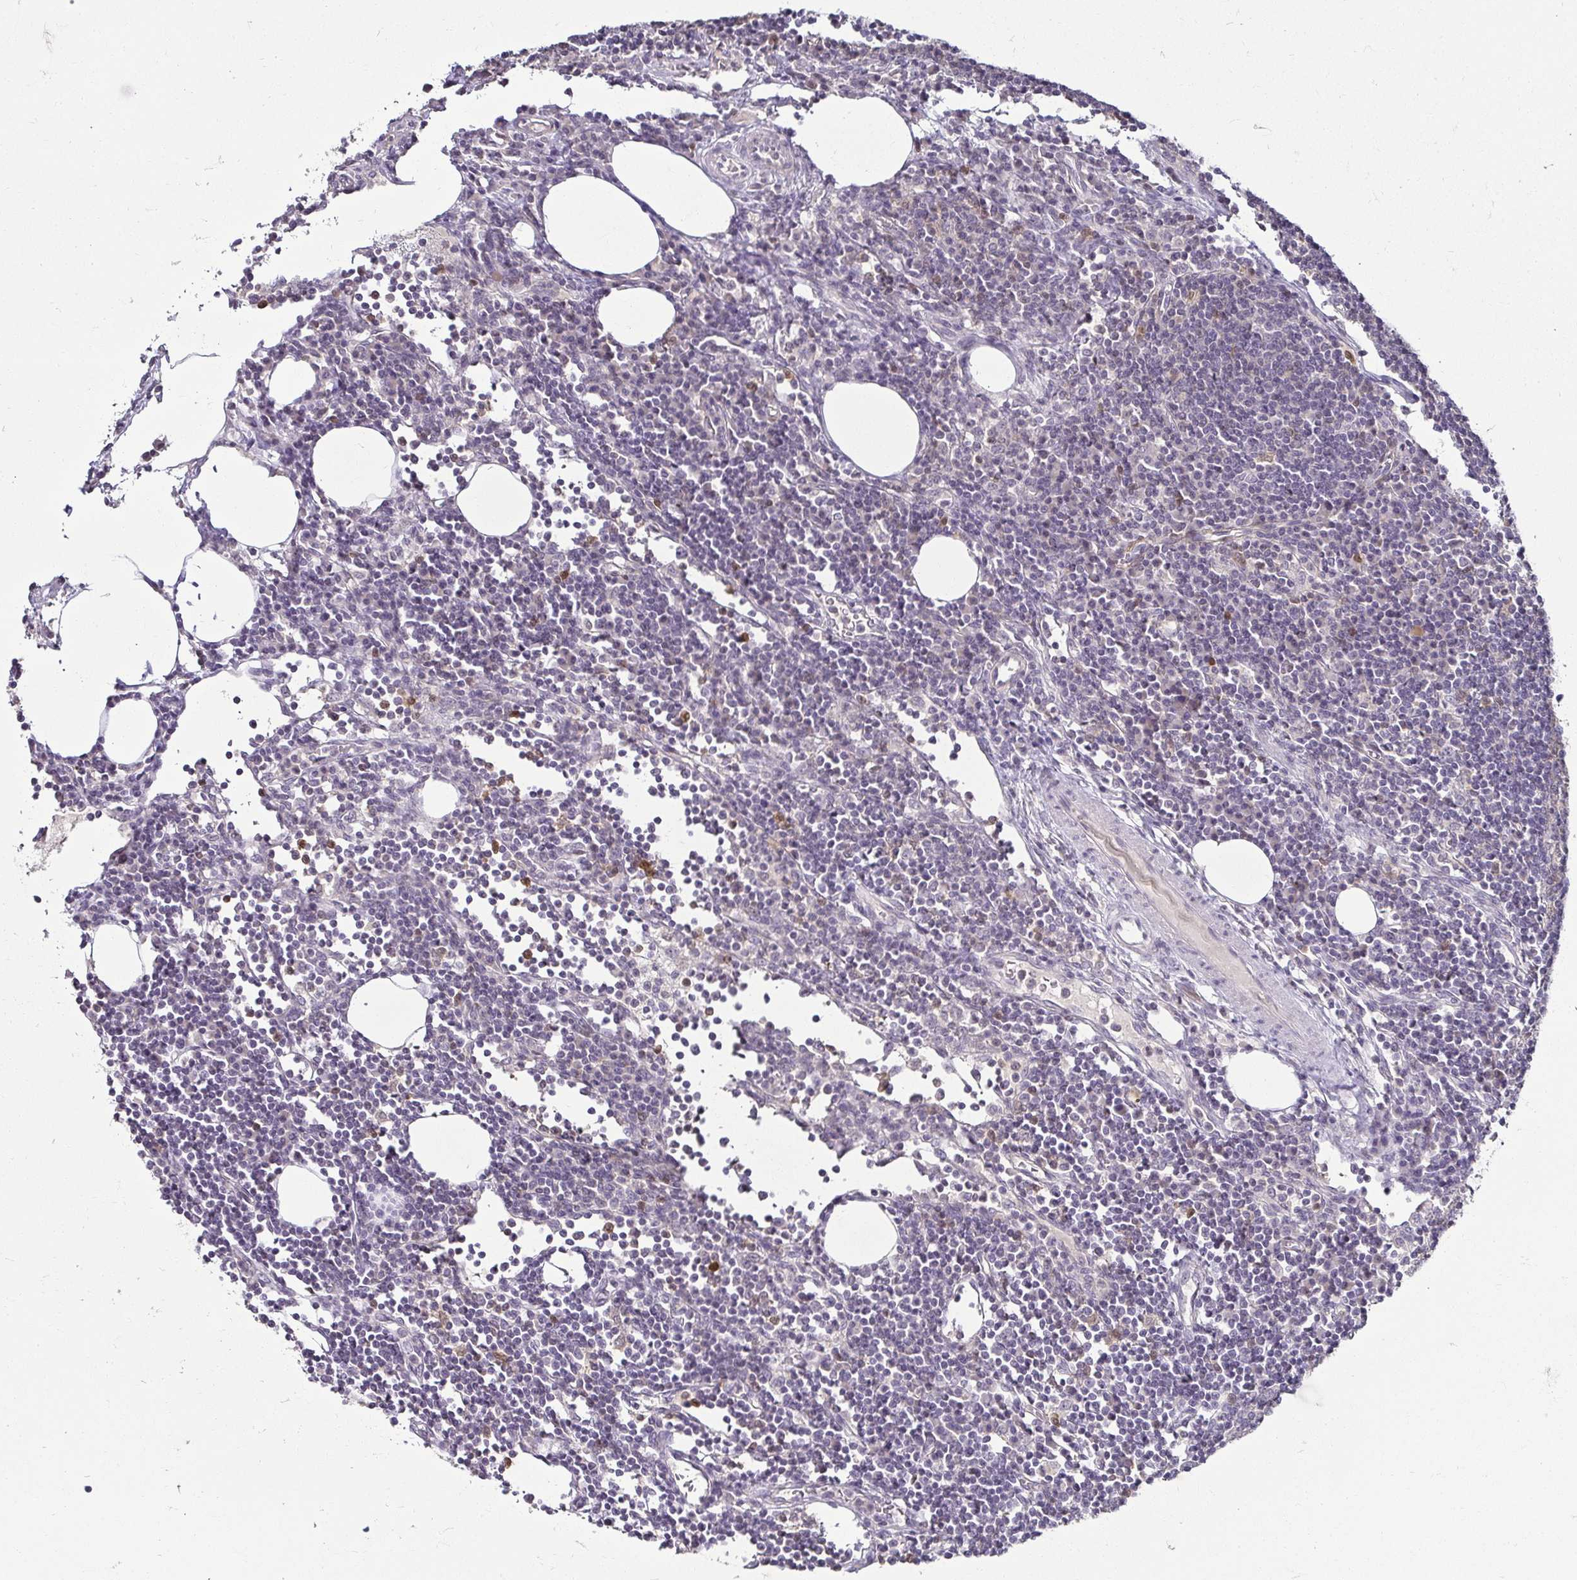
{"staining": {"intensity": "negative", "quantity": "none", "location": "none"}, "tissue": "lymph node", "cell_type": "Germinal center cells", "image_type": "normal", "snomed": [{"axis": "morphology", "description": "Normal tissue, NOS"}, {"axis": "topography", "description": "Lymph node"}], "caption": "Immunohistochemistry histopathology image of benign lymph node stained for a protein (brown), which demonstrates no staining in germinal center cells. (Brightfield microscopy of DAB immunohistochemistry (IHC) at high magnification).", "gene": "HOPX", "patient": {"sex": "male", "age": 67}}